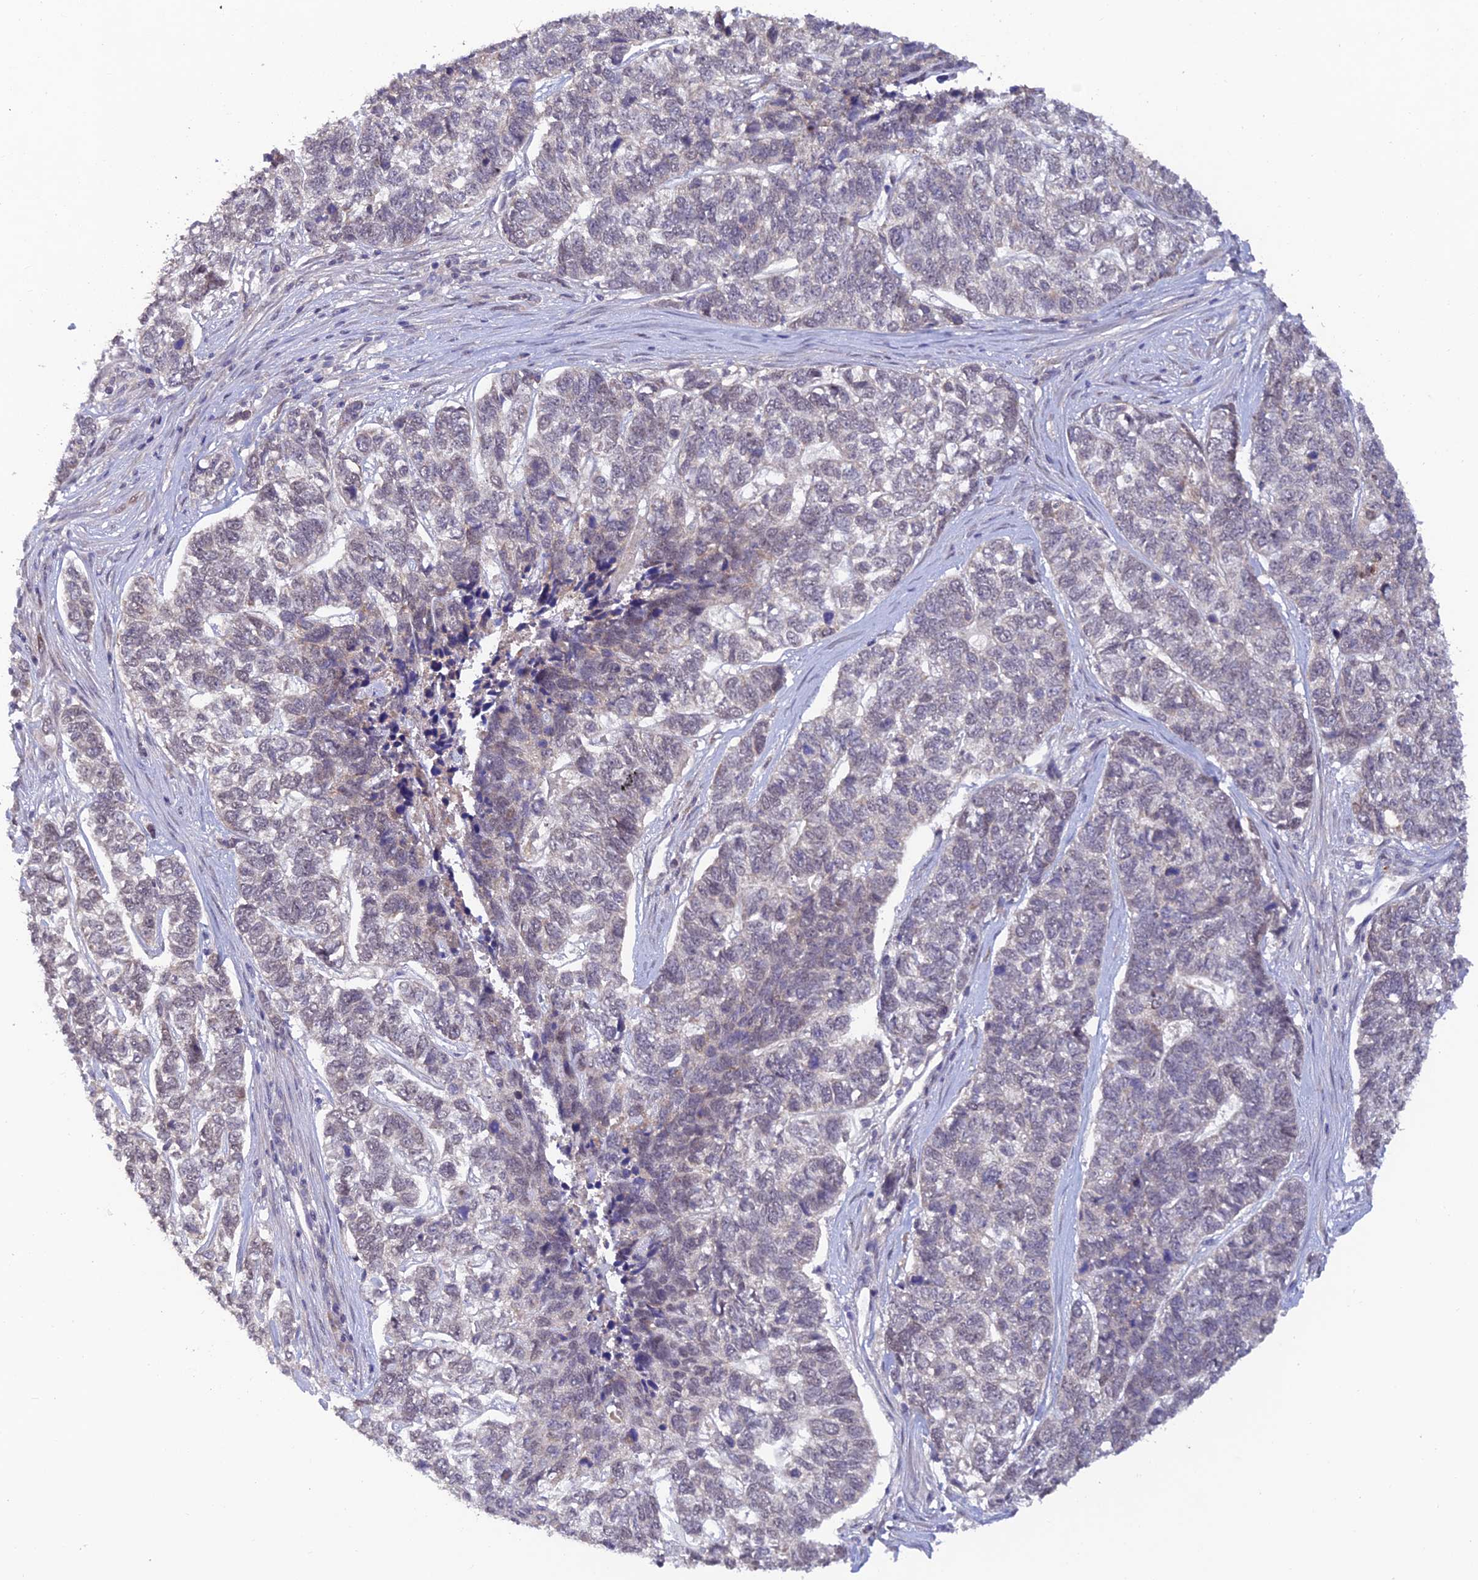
{"staining": {"intensity": "negative", "quantity": "none", "location": "none"}, "tissue": "skin cancer", "cell_type": "Tumor cells", "image_type": "cancer", "snomed": [{"axis": "morphology", "description": "Basal cell carcinoma"}, {"axis": "topography", "description": "Skin"}], "caption": "Micrograph shows no significant protein positivity in tumor cells of skin cancer (basal cell carcinoma).", "gene": "FASTKD5", "patient": {"sex": "female", "age": 65}}